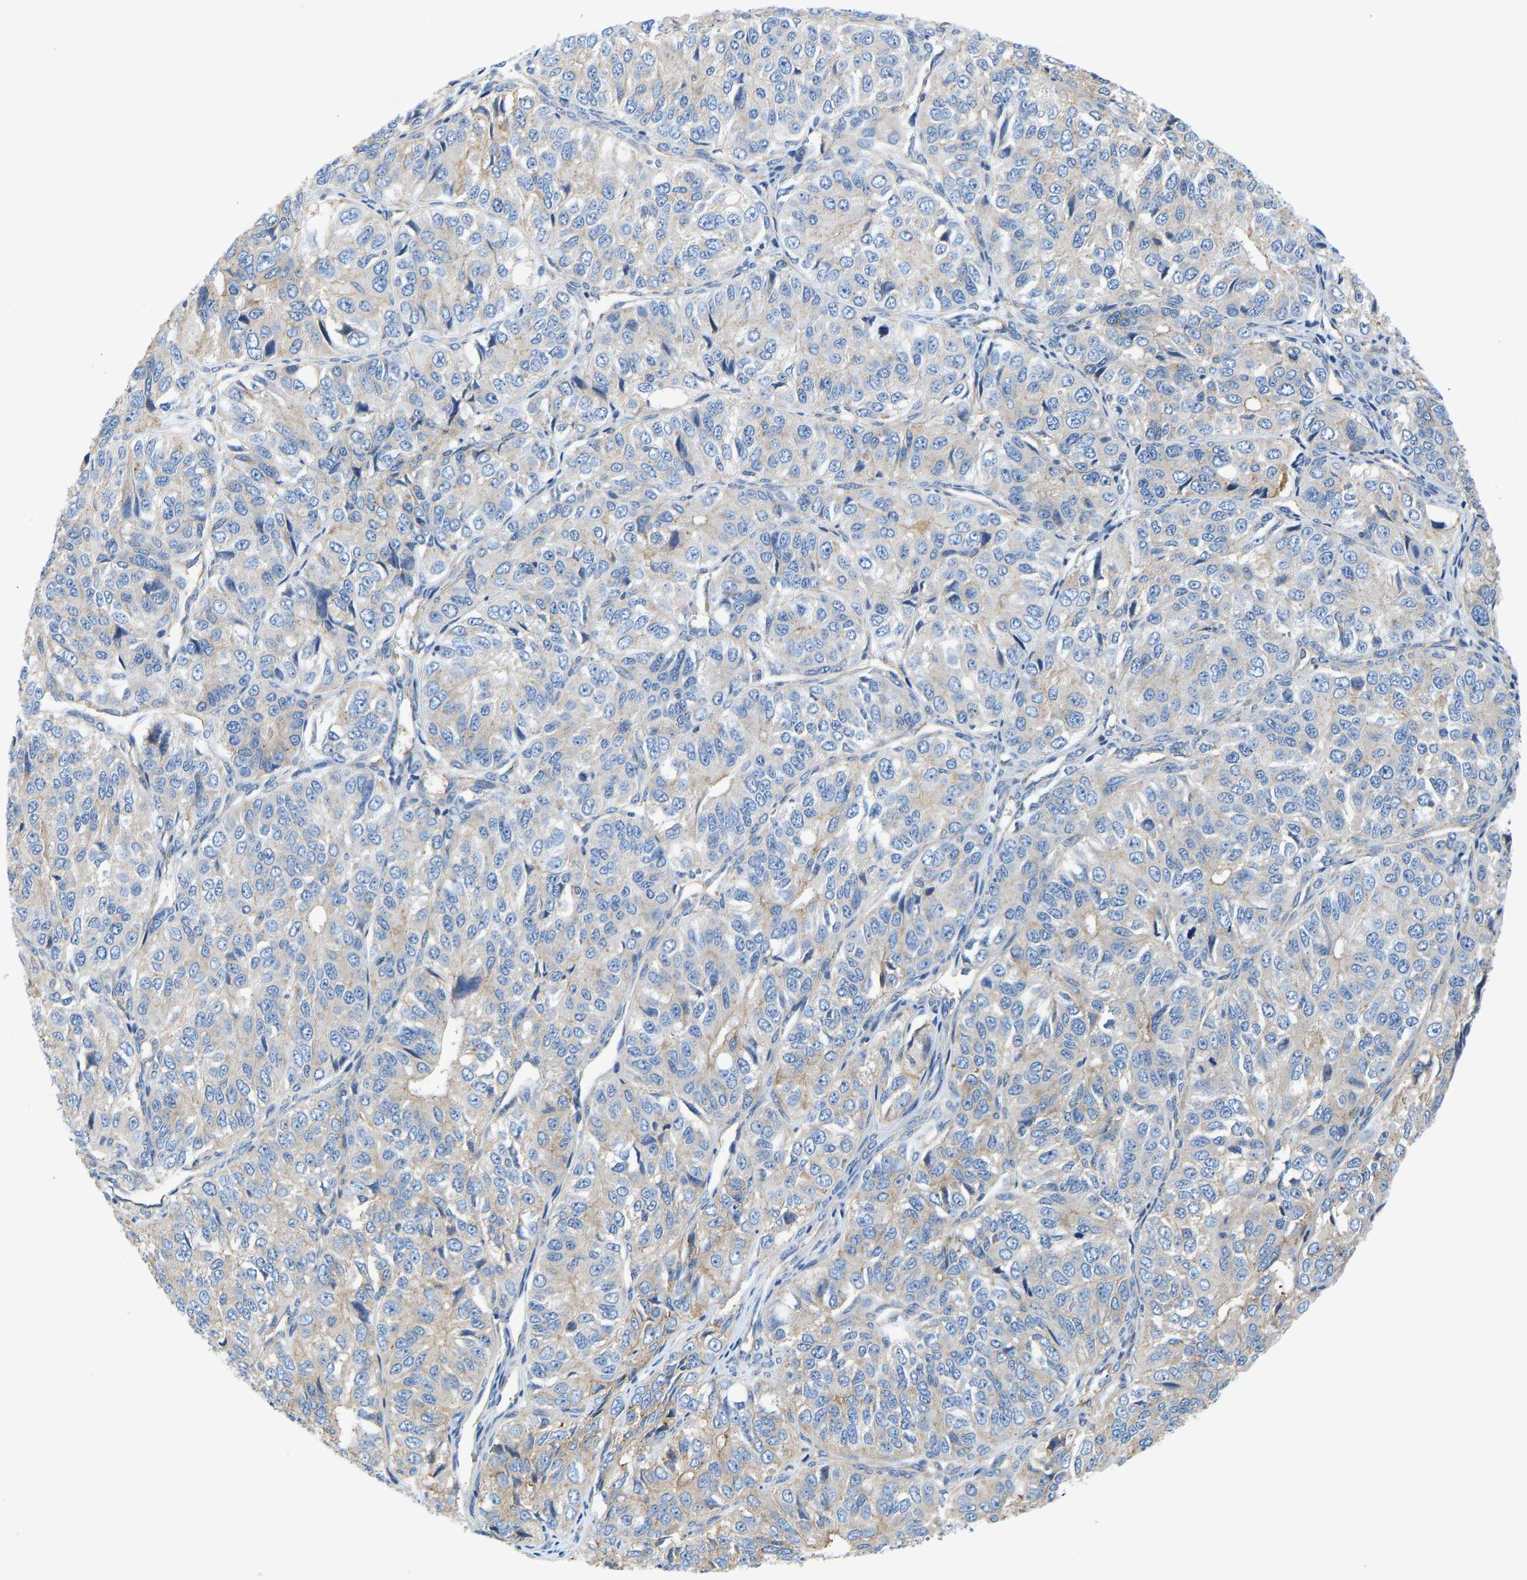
{"staining": {"intensity": "negative", "quantity": "none", "location": "none"}, "tissue": "ovarian cancer", "cell_type": "Tumor cells", "image_type": "cancer", "snomed": [{"axis": "morphology", "description": "Carcinoma, endometroid"}, {"axis": "topography", "description": "Ovary"}], "caption": "Human ovarian cancer (endometroid carcinoma) stained for a protein using immunohistochemistry (IHC) demonstrates no staining in tumor cells.", "gene": "CHAD", "patient": {"sex": "female", "age": 51}}